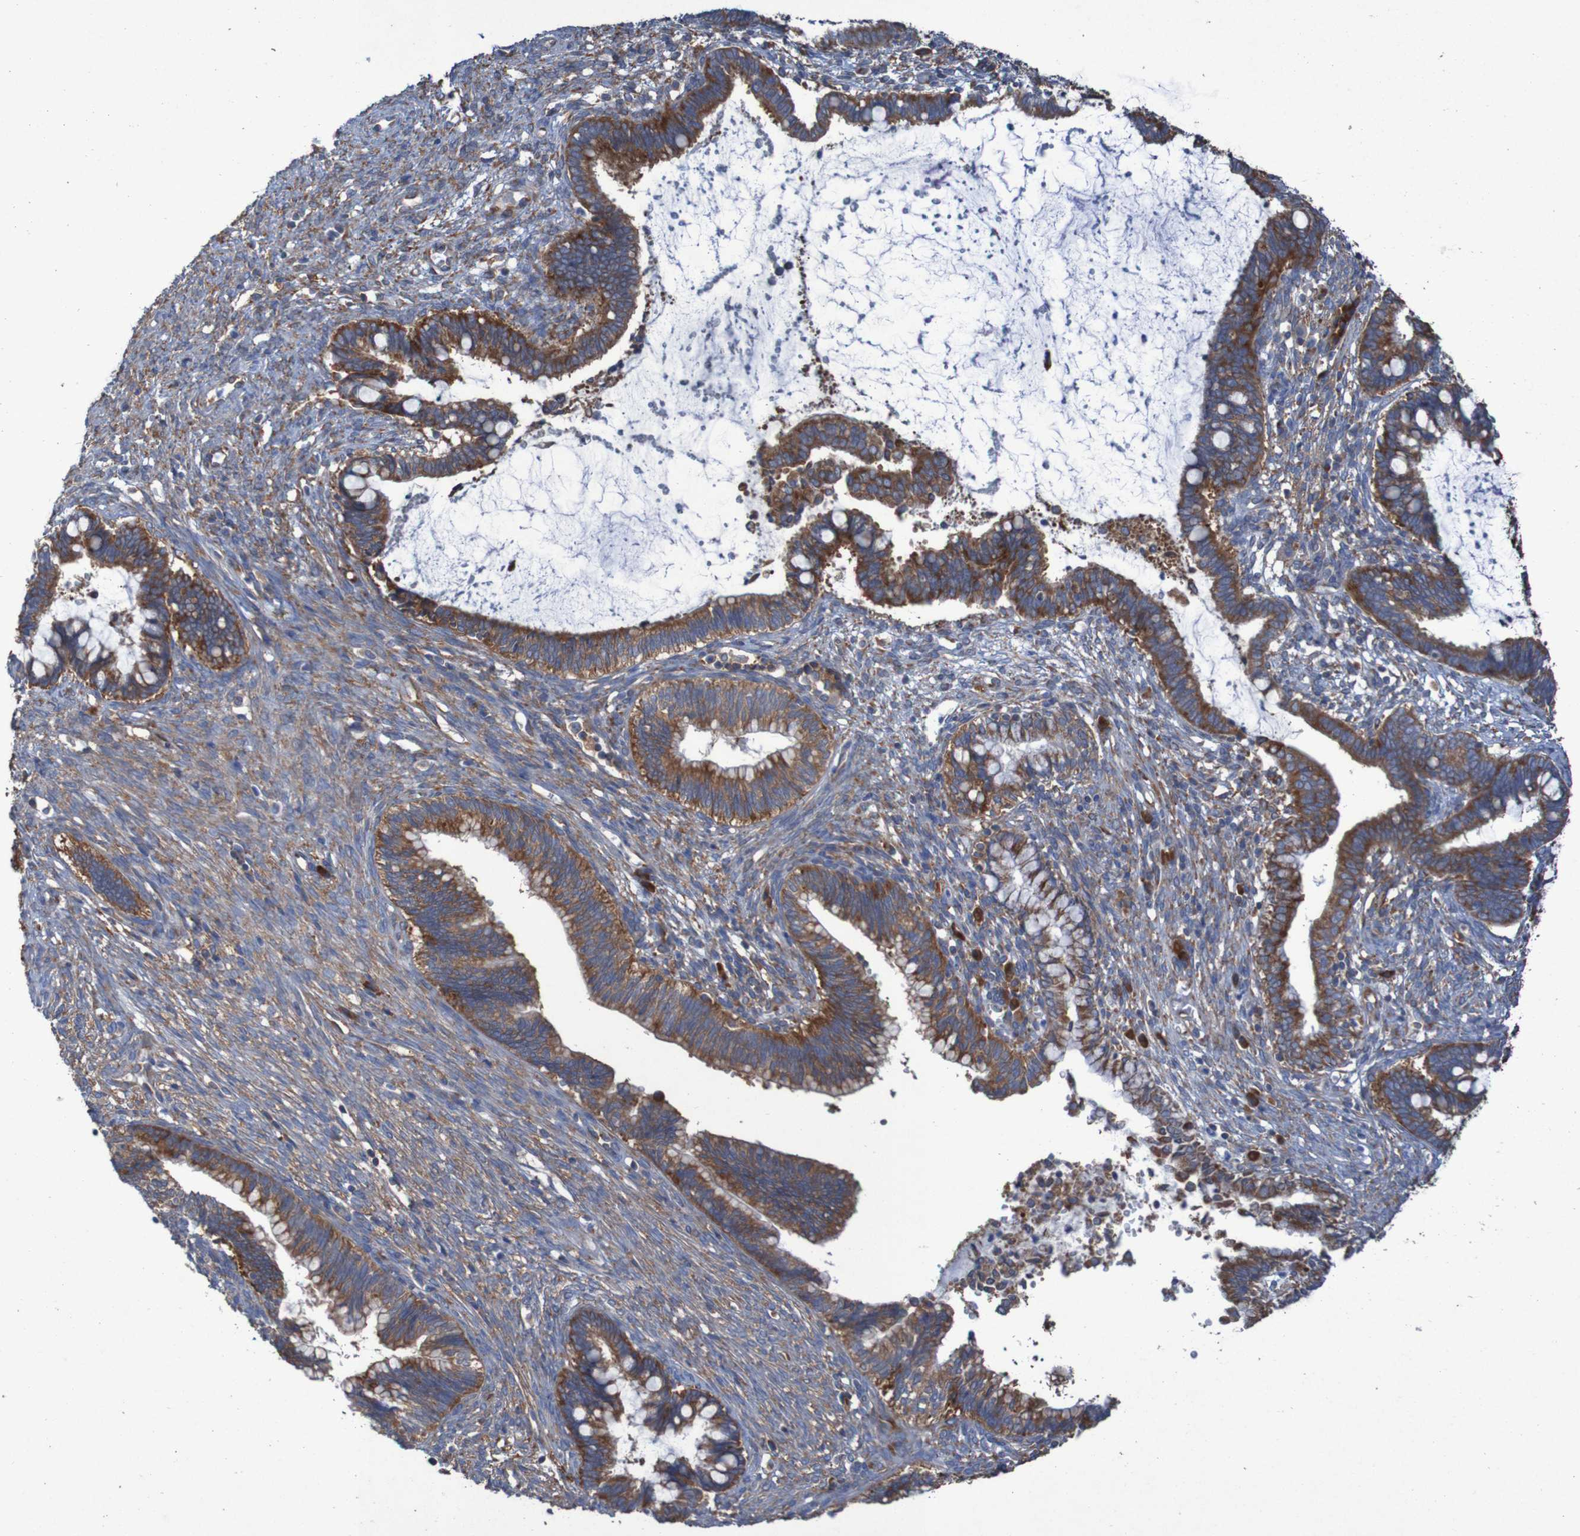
{"staining": {"intensity": "strong", "quantity": ">75%", "location": "cytoplasmic/membranous"}, "tissue": "cervical cancer", "cell_type": "Tumor cells", "image_type": "cancer", "snomed": [{"axis": "morphology", "description": "Adenocarcinoma, NOS"}, {"axis": "topography", "description": "Cervix"}], "caption": "Approximately >75% of tumor cells in cervical cancer (adenocarcinoma) demonstrate strong cytoplasmic/membranous protein staining as visualized by brown immunohistochemical staining.", "gene": "RPL10", "patient": {"sex": "female", "age": 44}}